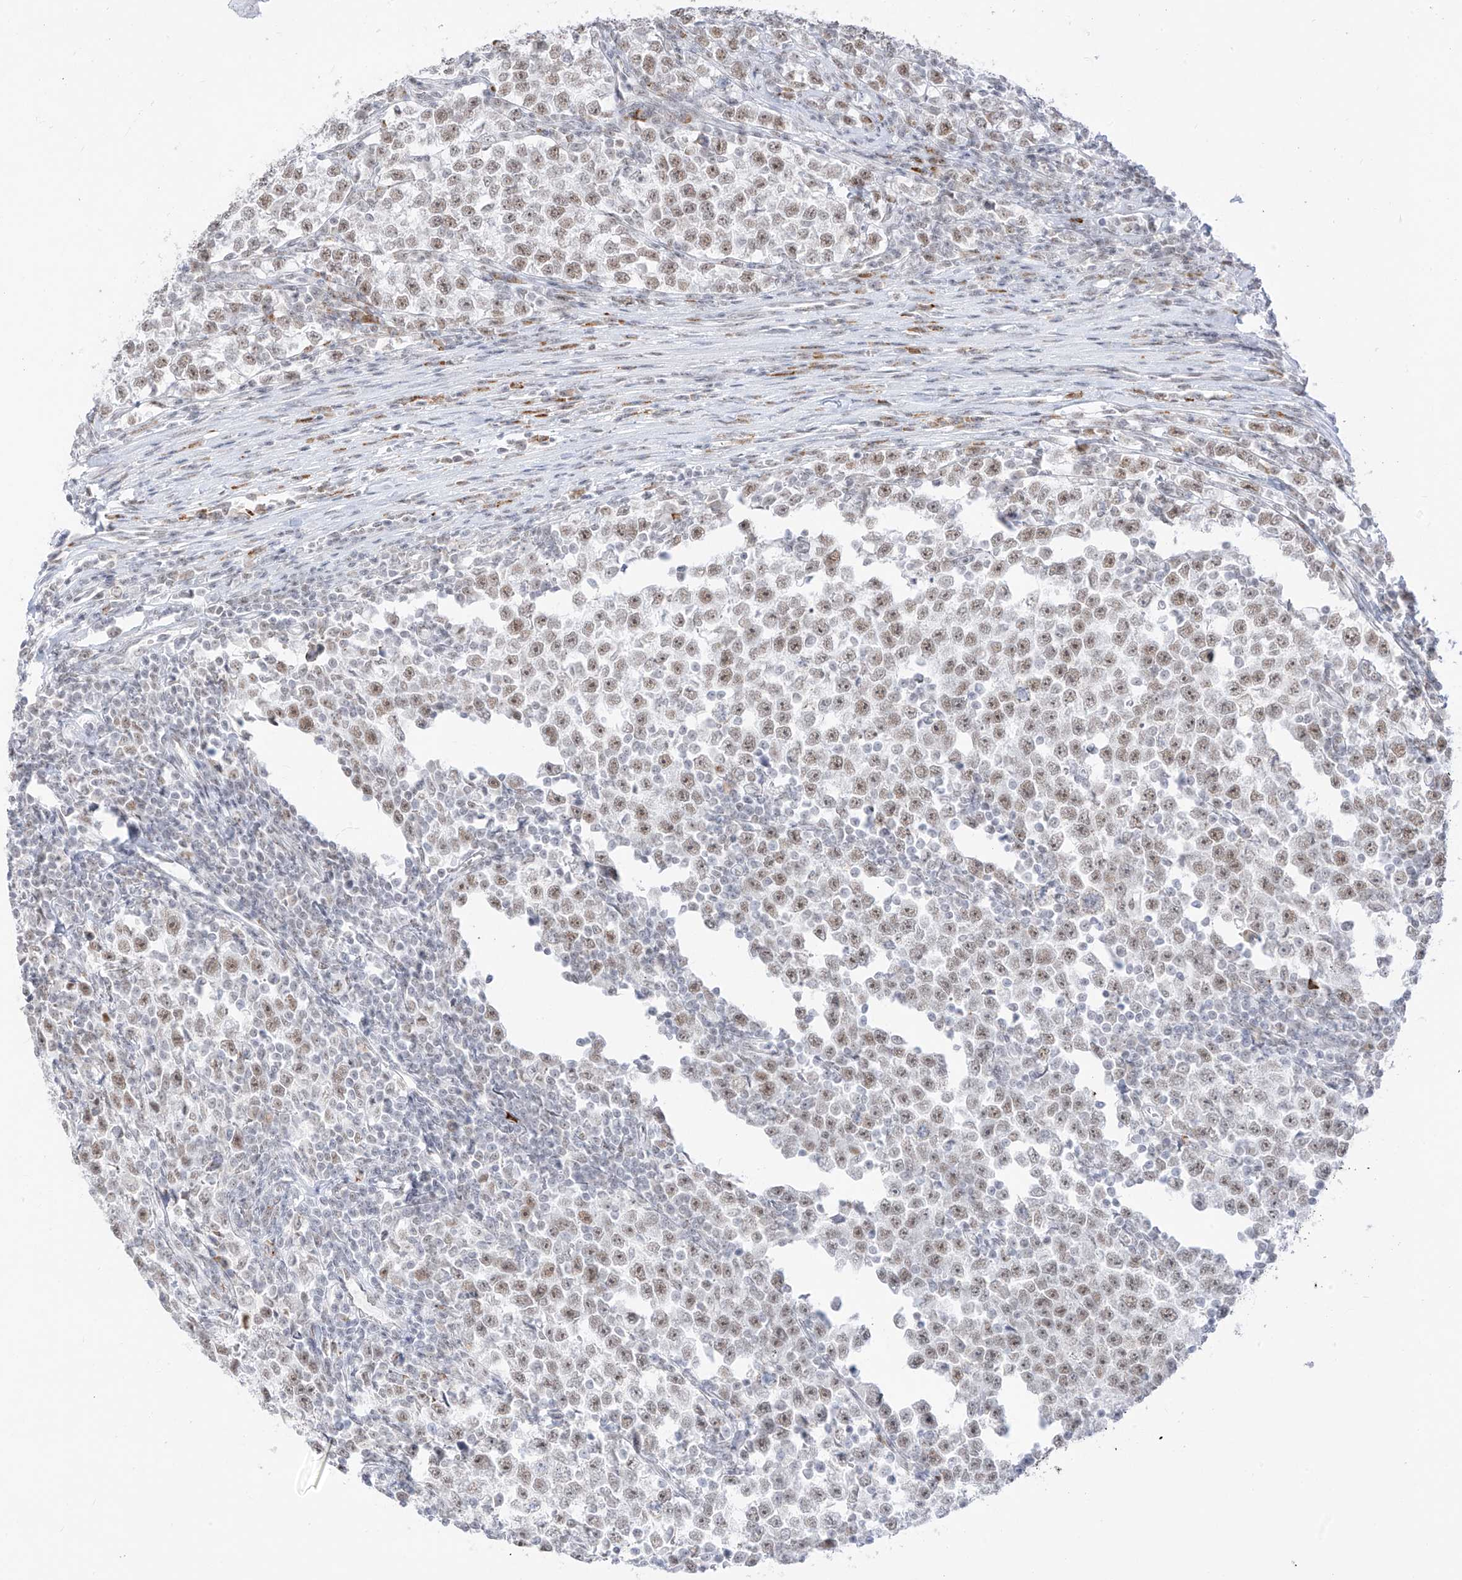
{"staining": {"intensity": "moderate", "quantity": "25%-75%", "location": "nuclear"}, "tissue": "testis cancer", "cell_type": "Tumor cells", "image_type": "cancer", "snomed": [{"axis": "morphology", "description": "Normal tissue, NOS"}, {"axis": "morphology", "description": "Seminoma, NOS"}, {"axis": "topography", "description": "Testis"}], "caption": "Immunohistochemical staining of testis seminoma demonstrates moderate nuclear protein positivity in about 25%-75% of tumor cells.", "gene": "SUPT5H", "patient": {"sex": "male", "age": 43}}